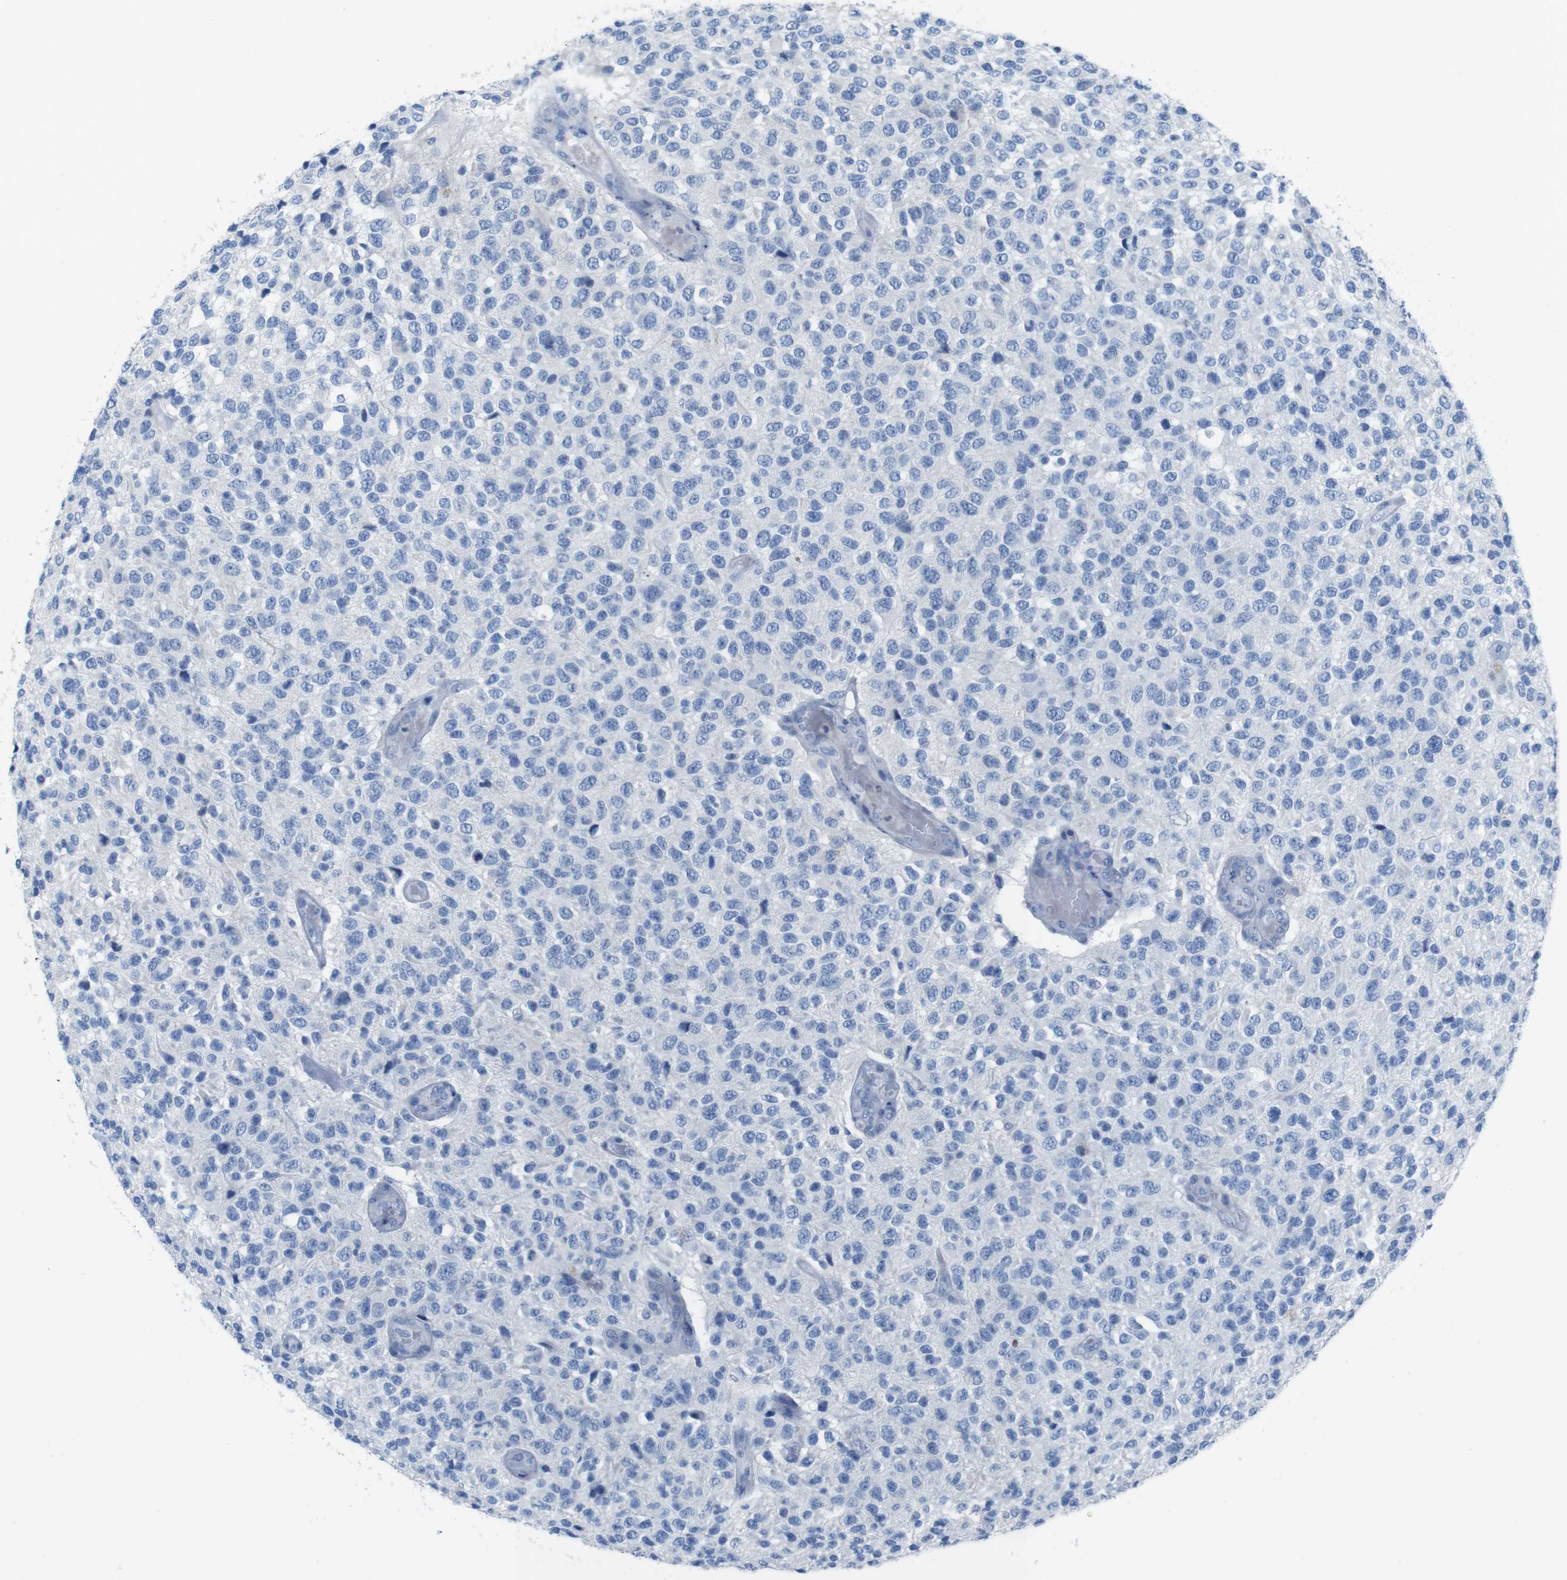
{"staining": {"intensity": "negative", "quantity": "none", "location": "none"}, "tissue": "glioma", "cell_type": "Tumor cells", "image_type": "cancer", "snomed": [{"axis": "morphology", "description": "Glioma, malignant, High grade"}, {"axis": "topography", "description": "pancreas cauda"}], "caption": "Immunohistochemistry (IHC) micrograph of human malignant high-grade glioma stained for a protein (brown), which demonstrates no staining in tumor cells. (IHC, brightfield microscopy, high magnification).", "gene": "CD5", "patient": {"sex": "male", "age": 60}}